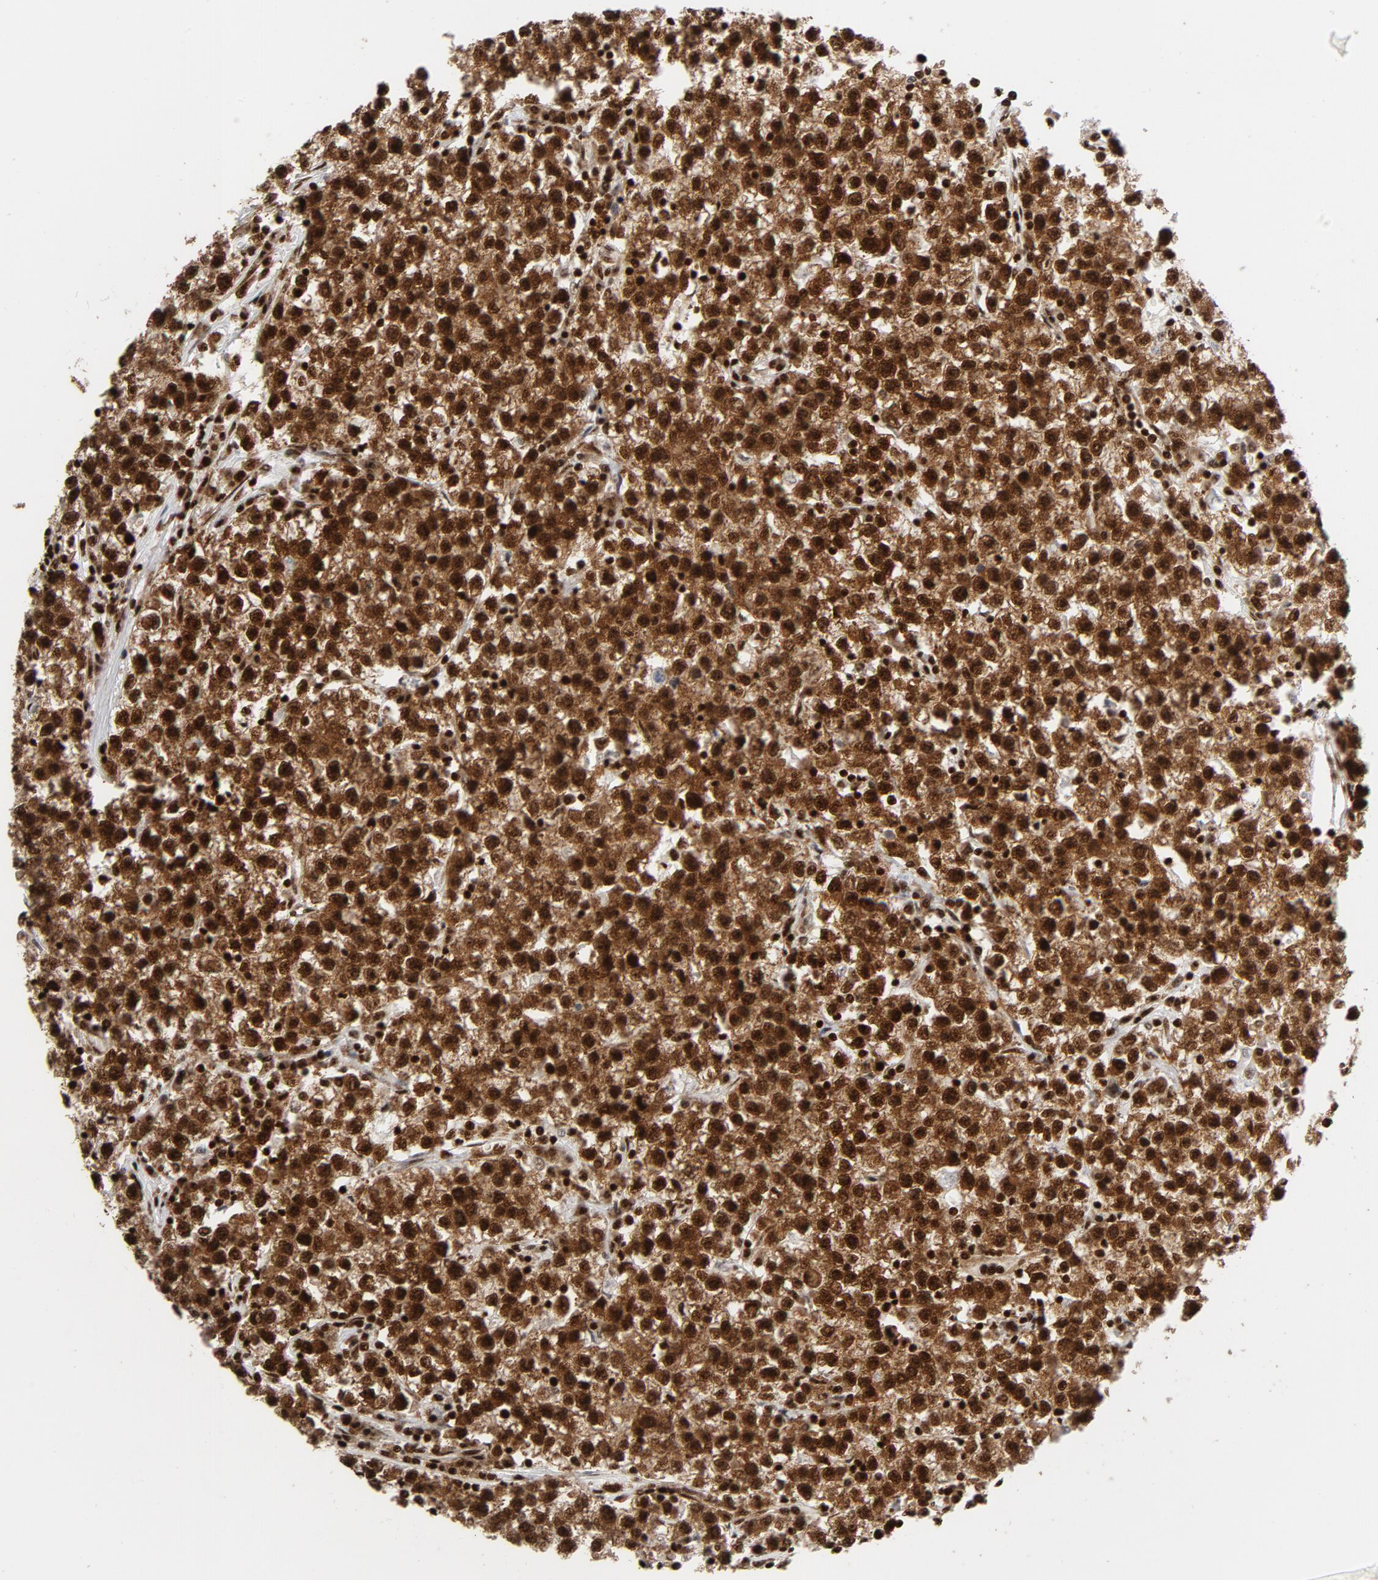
{"staining": {"intensity": "strong", "quantity": ">75%", "location": "nuclear"}, "tissue": "testis cancer", "cell_type": "Tumor cells", "image_type": "cancer", "snomed": [{"axis": "morphology", "description": "Seminoma, NOS"}, {"axis": "topography", "description": "Testis"}], "caption": "Testis cancer was stained to show a protein in brown. There is high levels of strong nuclear staining in about >75% of tumor cells.", "gene": "NFYB", "patient": {"sex": "male", "age": 22}}